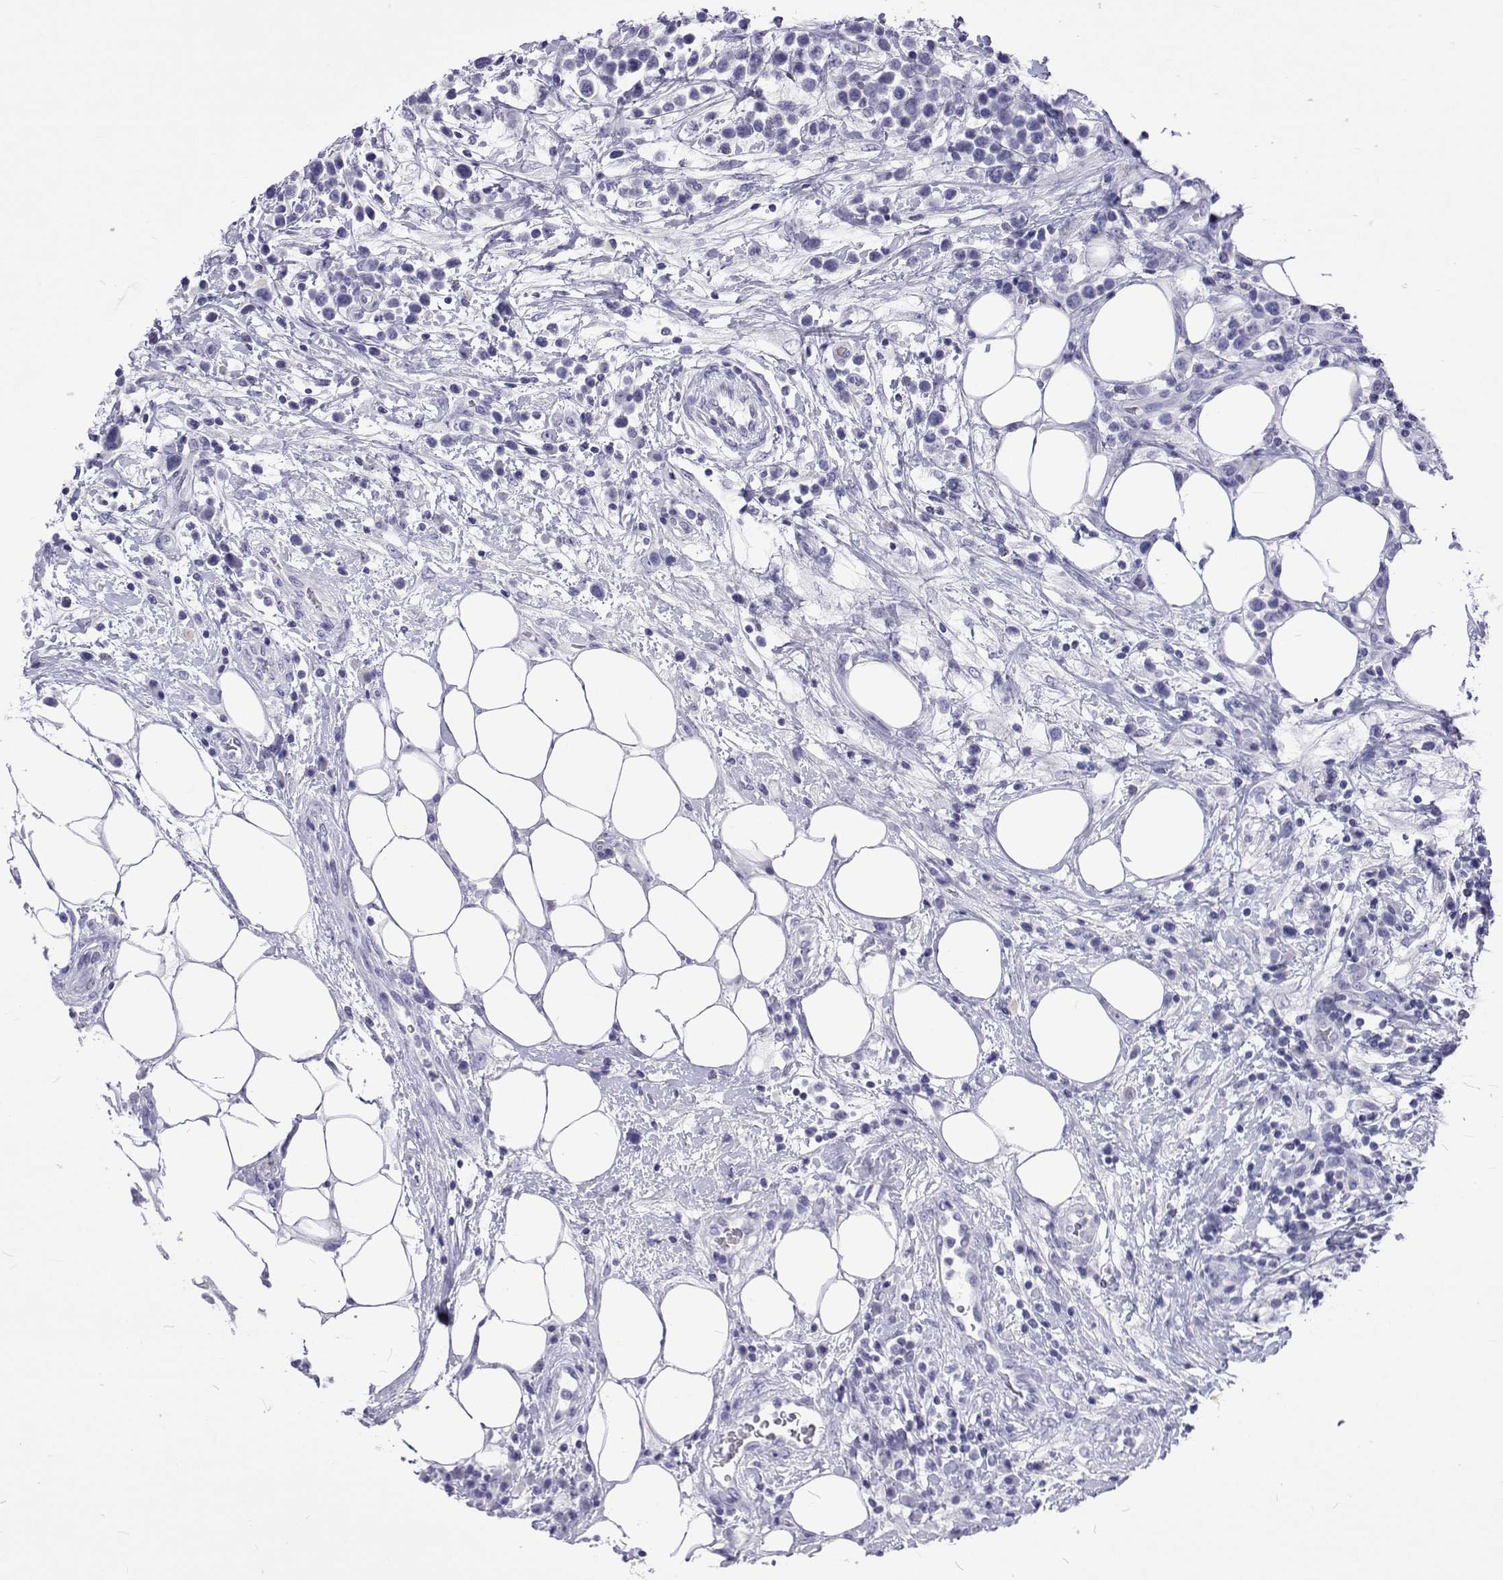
{"staining": {"intensity": "negative", "quantity": "none", "location": "none"}, "tissue": "lymphoma", "cell_type": "Tumor cells", "image_type": "cancer", "snomed": [{"axis": "morphology", "description": "Malignant lymphoma, non-Hodgkin's type, High grade"}, {"axis": "topography", "description": "Soft tissue"}], "caption": "A histopathology image of lymphoma stained for a protein demonstrates no brown staining in tumor cells.", "gene": "UMODL1", "patient": {"sex": "female", "age": 56}}